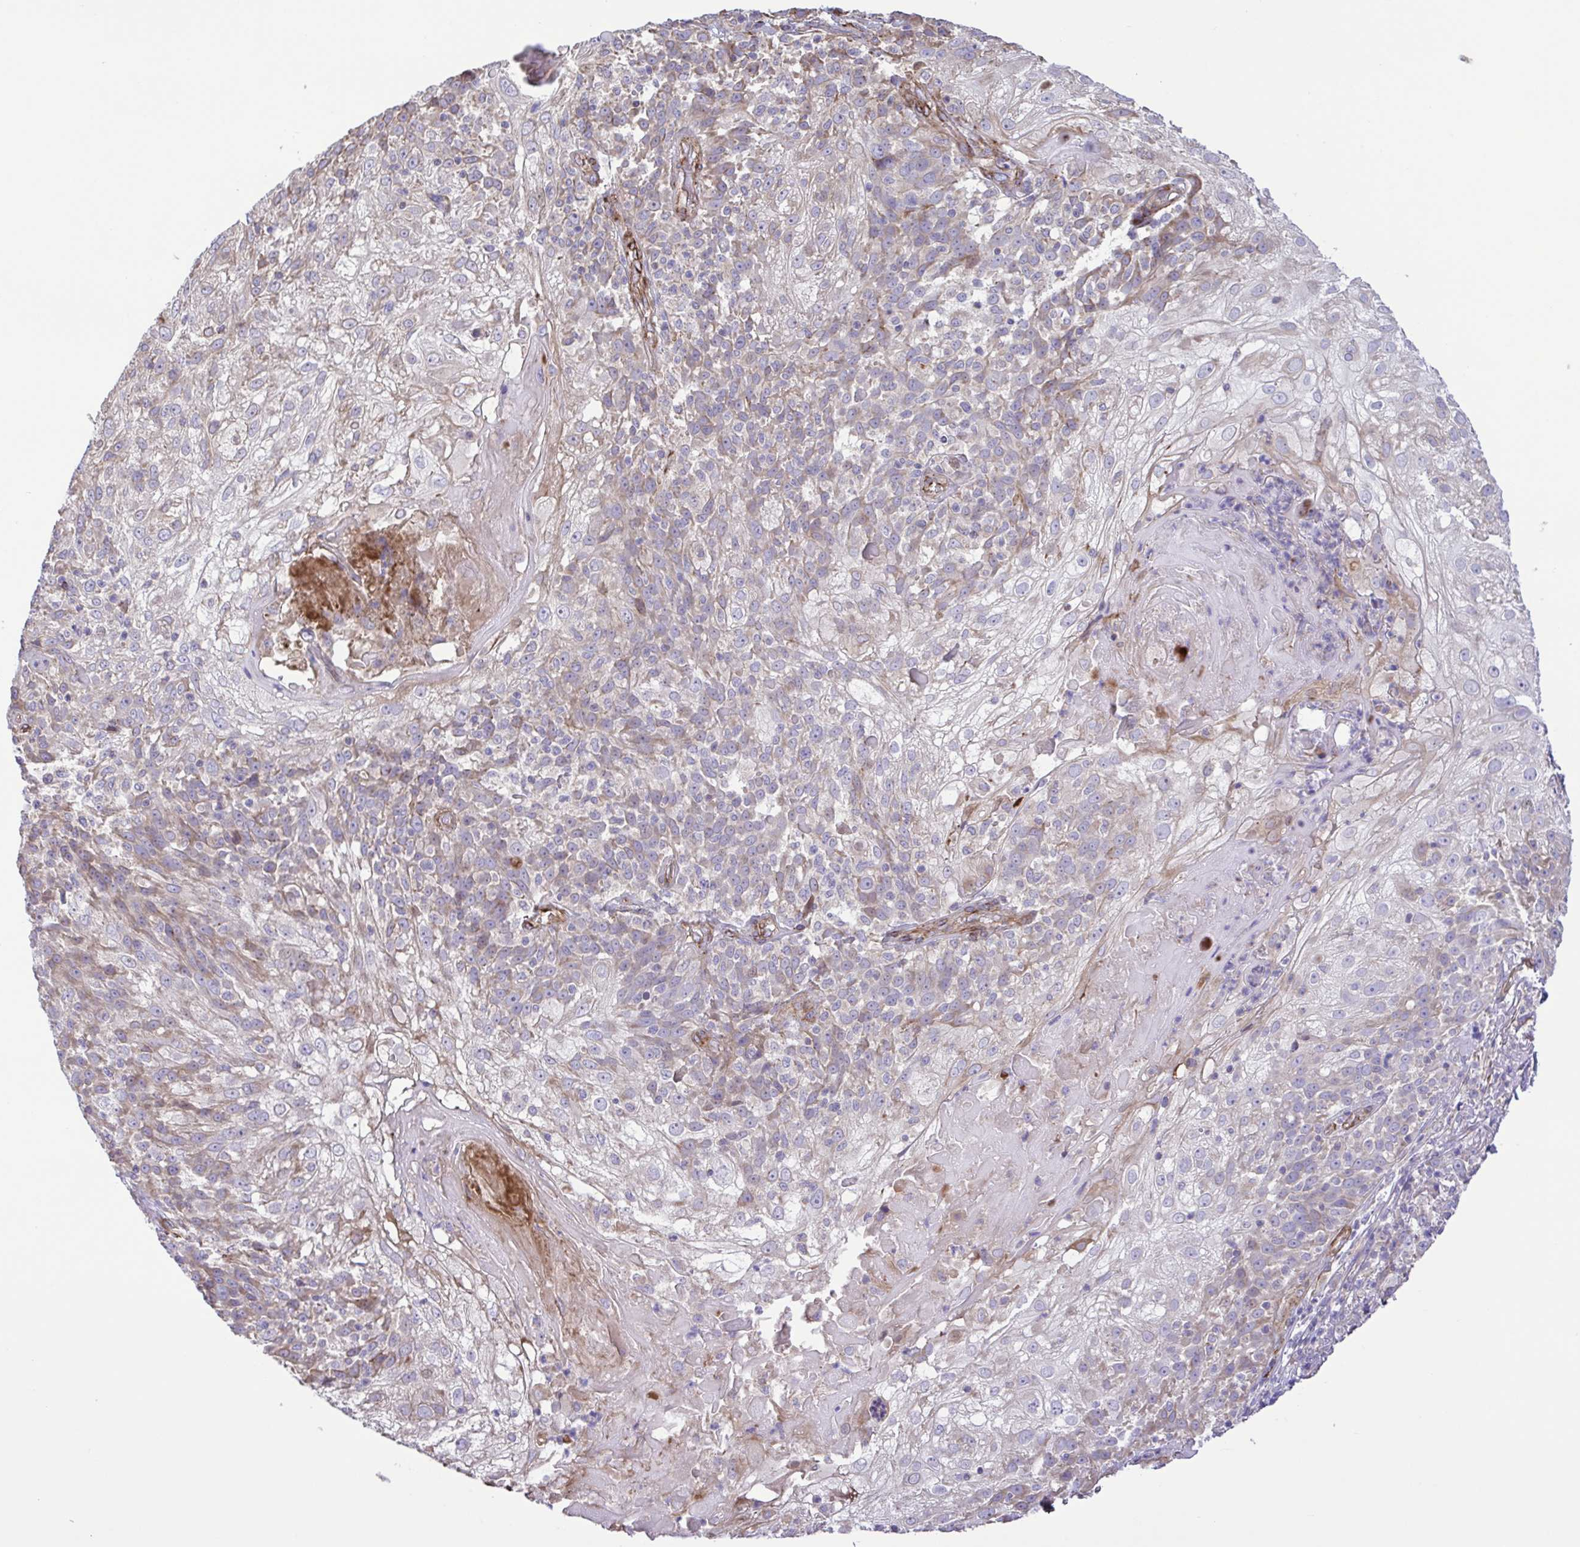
{"staining": {"intensity": "negative", "quantity": "none", "location": "none"}, "tissue": "skin cancer", "cell_type": "Tumor cells", "image_type": "cancer", "snomed": [{"axis": "morphology", "description": "Normal tissue, NOS"}, {"axis": "morphology", "description": "Squamous cell carcinoma, NOS"}, {"axis": "topography", "description": "Skin"}], "caption": "Histopathology image shows no significant protein staining in tumor cells of skin squamous cell carcinoma.", "gene": "FLT1", "patient": {"sex": "female", "age": 83}}